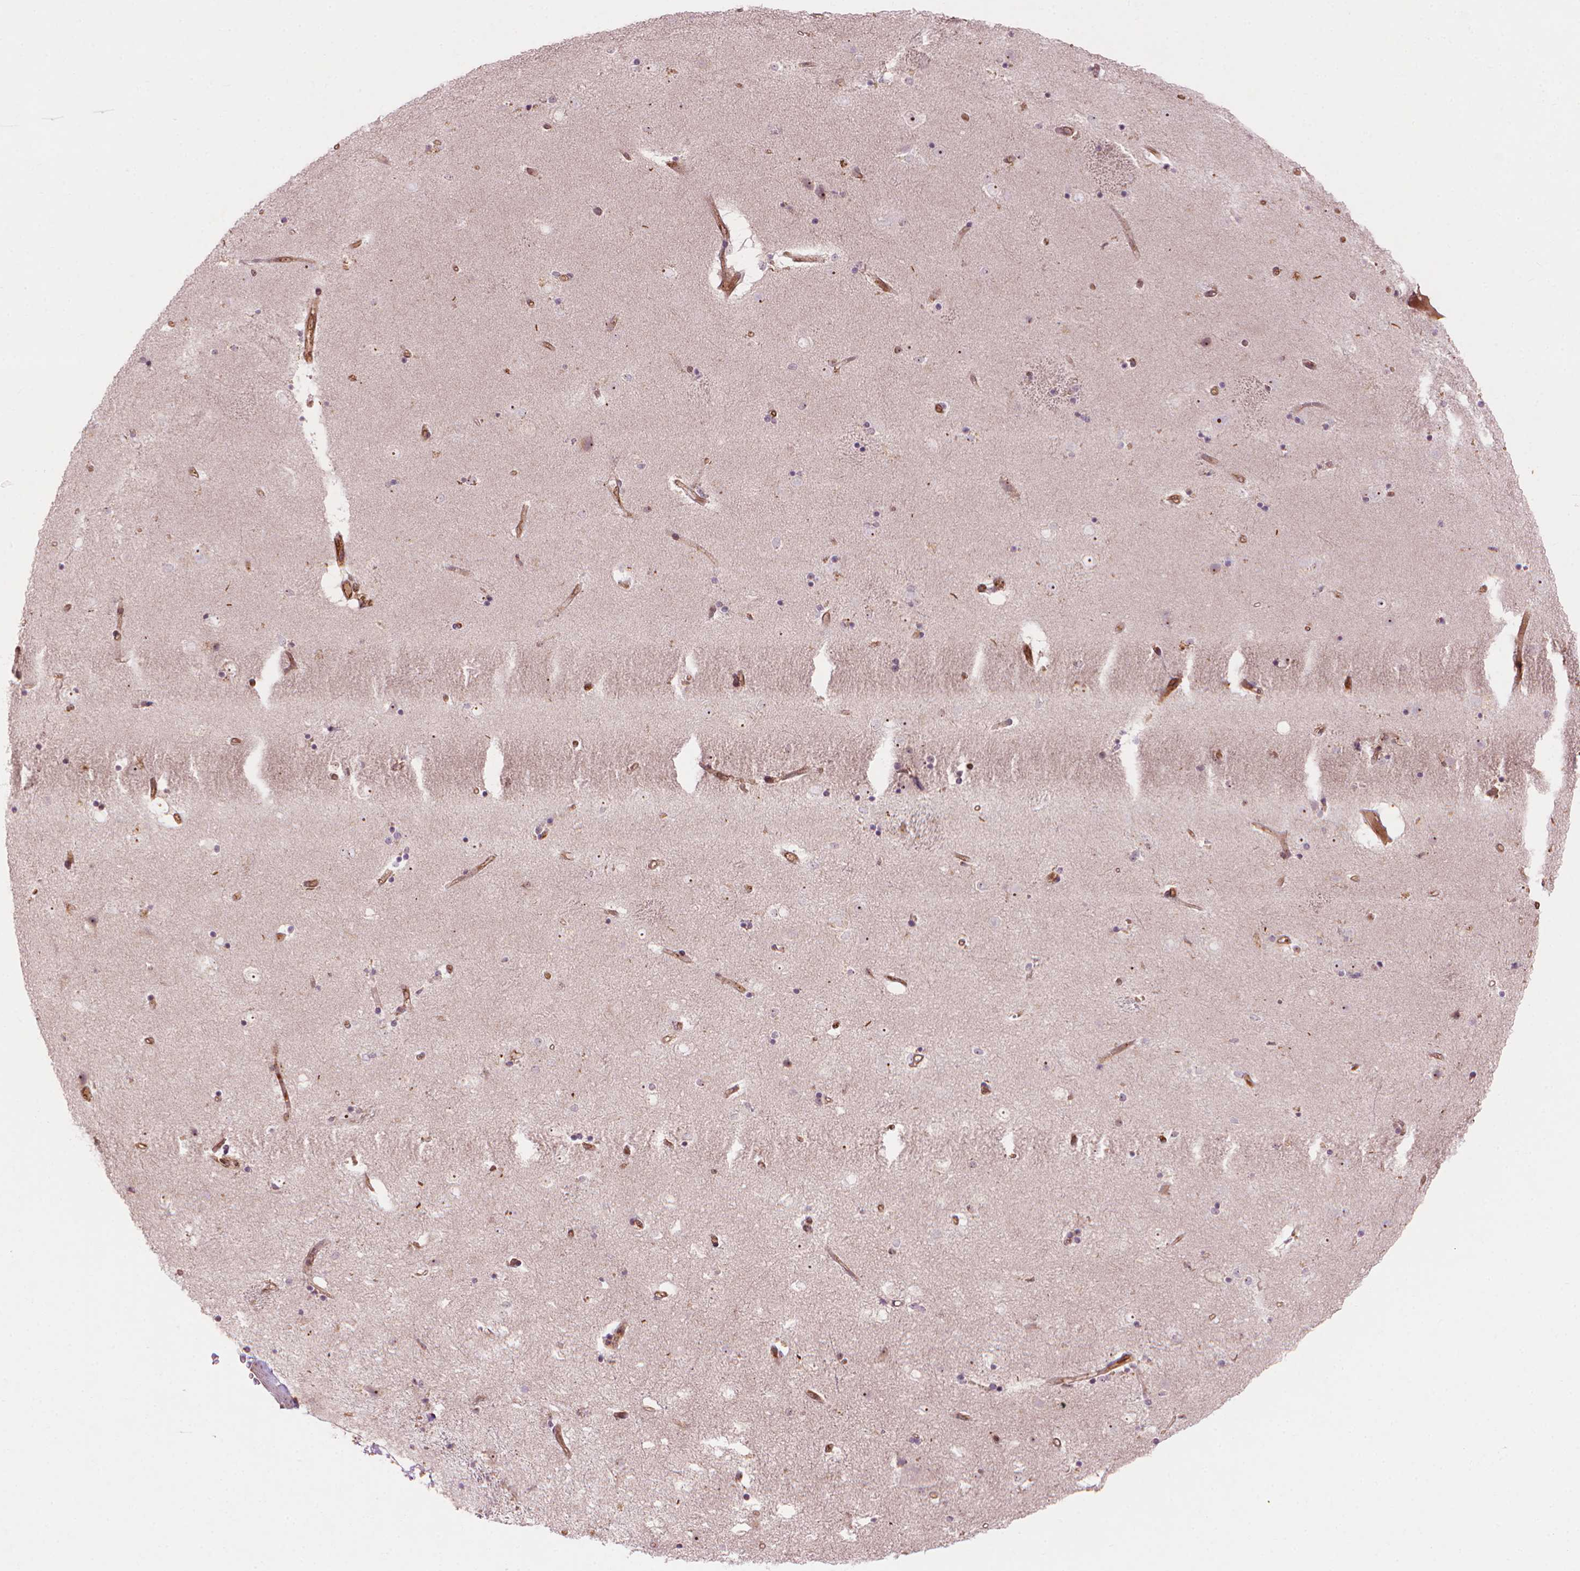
{"staining": {"intensity": "negative", "quantity": "none", "location": "none"}, "tissue": "caudate", "cell_type": "Glial cells", "image_type": "normal", "snomed": [{"axis": "morphology", "description": "Normal tissue, NOS"}, {"axis": "topography", "description": "Lateral ventricle wall"}], "caption": "Histopathology image shows no significant protein expression in glial cells of normal caudate. (DAB (3,3'-diaminobenzidine) immunohistochemistry (IHC), high magnification).", "gene": "SMC2", "patient": {"sex": "female", "age": 71}}